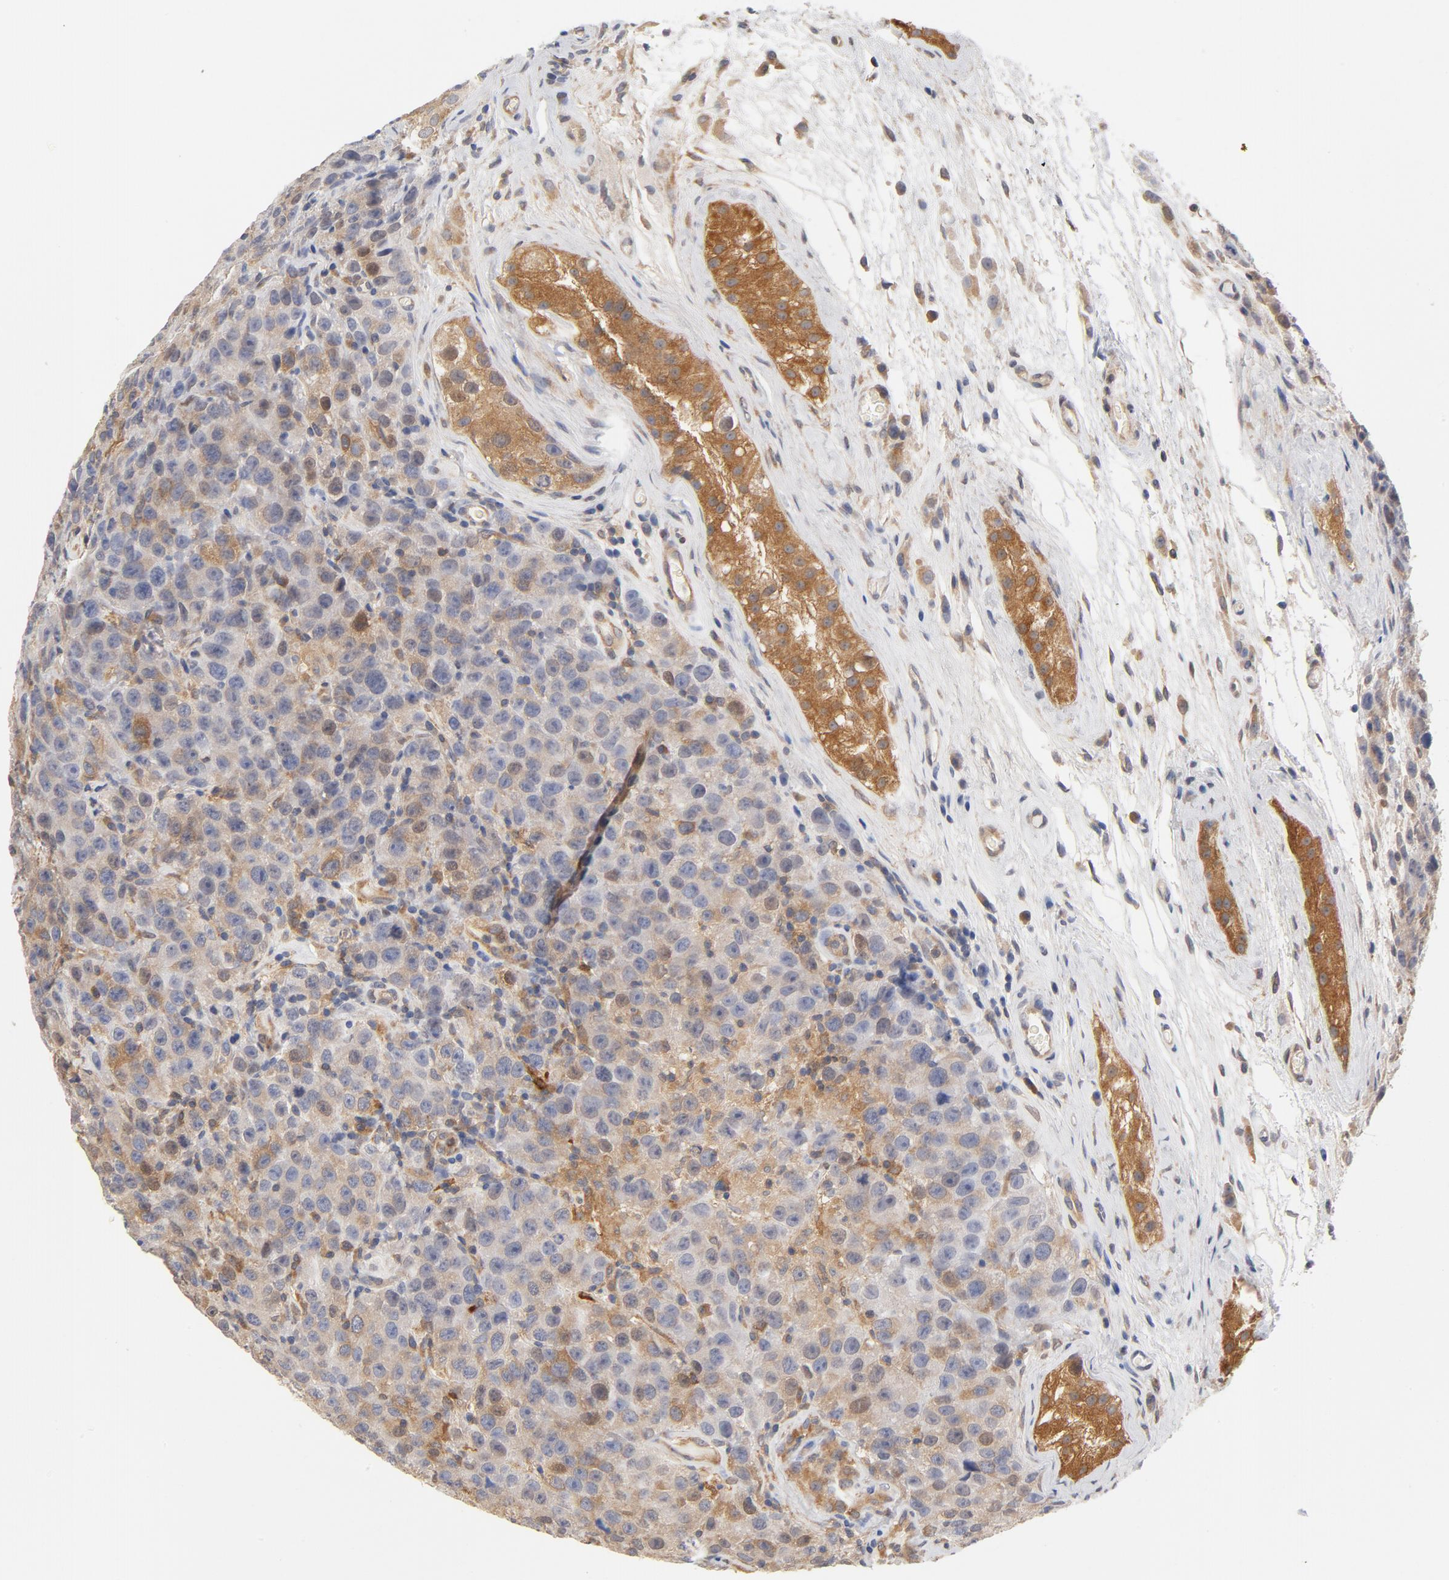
{"staining": {"intensity": "negative", "quantity": "none", "location": "none"}, "tissue": "testis cancer", "cell_type": "Tumor cells", "image_type": "cancer", "snomed": [{"axis": "morphology", "description": "Seminoma, NOS"}, {"axis": "topography", "description": "Testis"}], "caption": "DAB immunohistochemical staining of human testis cancer (seminoma) displays no significant staining in tumor cells.", "gene": "ASMTL", "patient": {"sex": "male", "age": 52}}